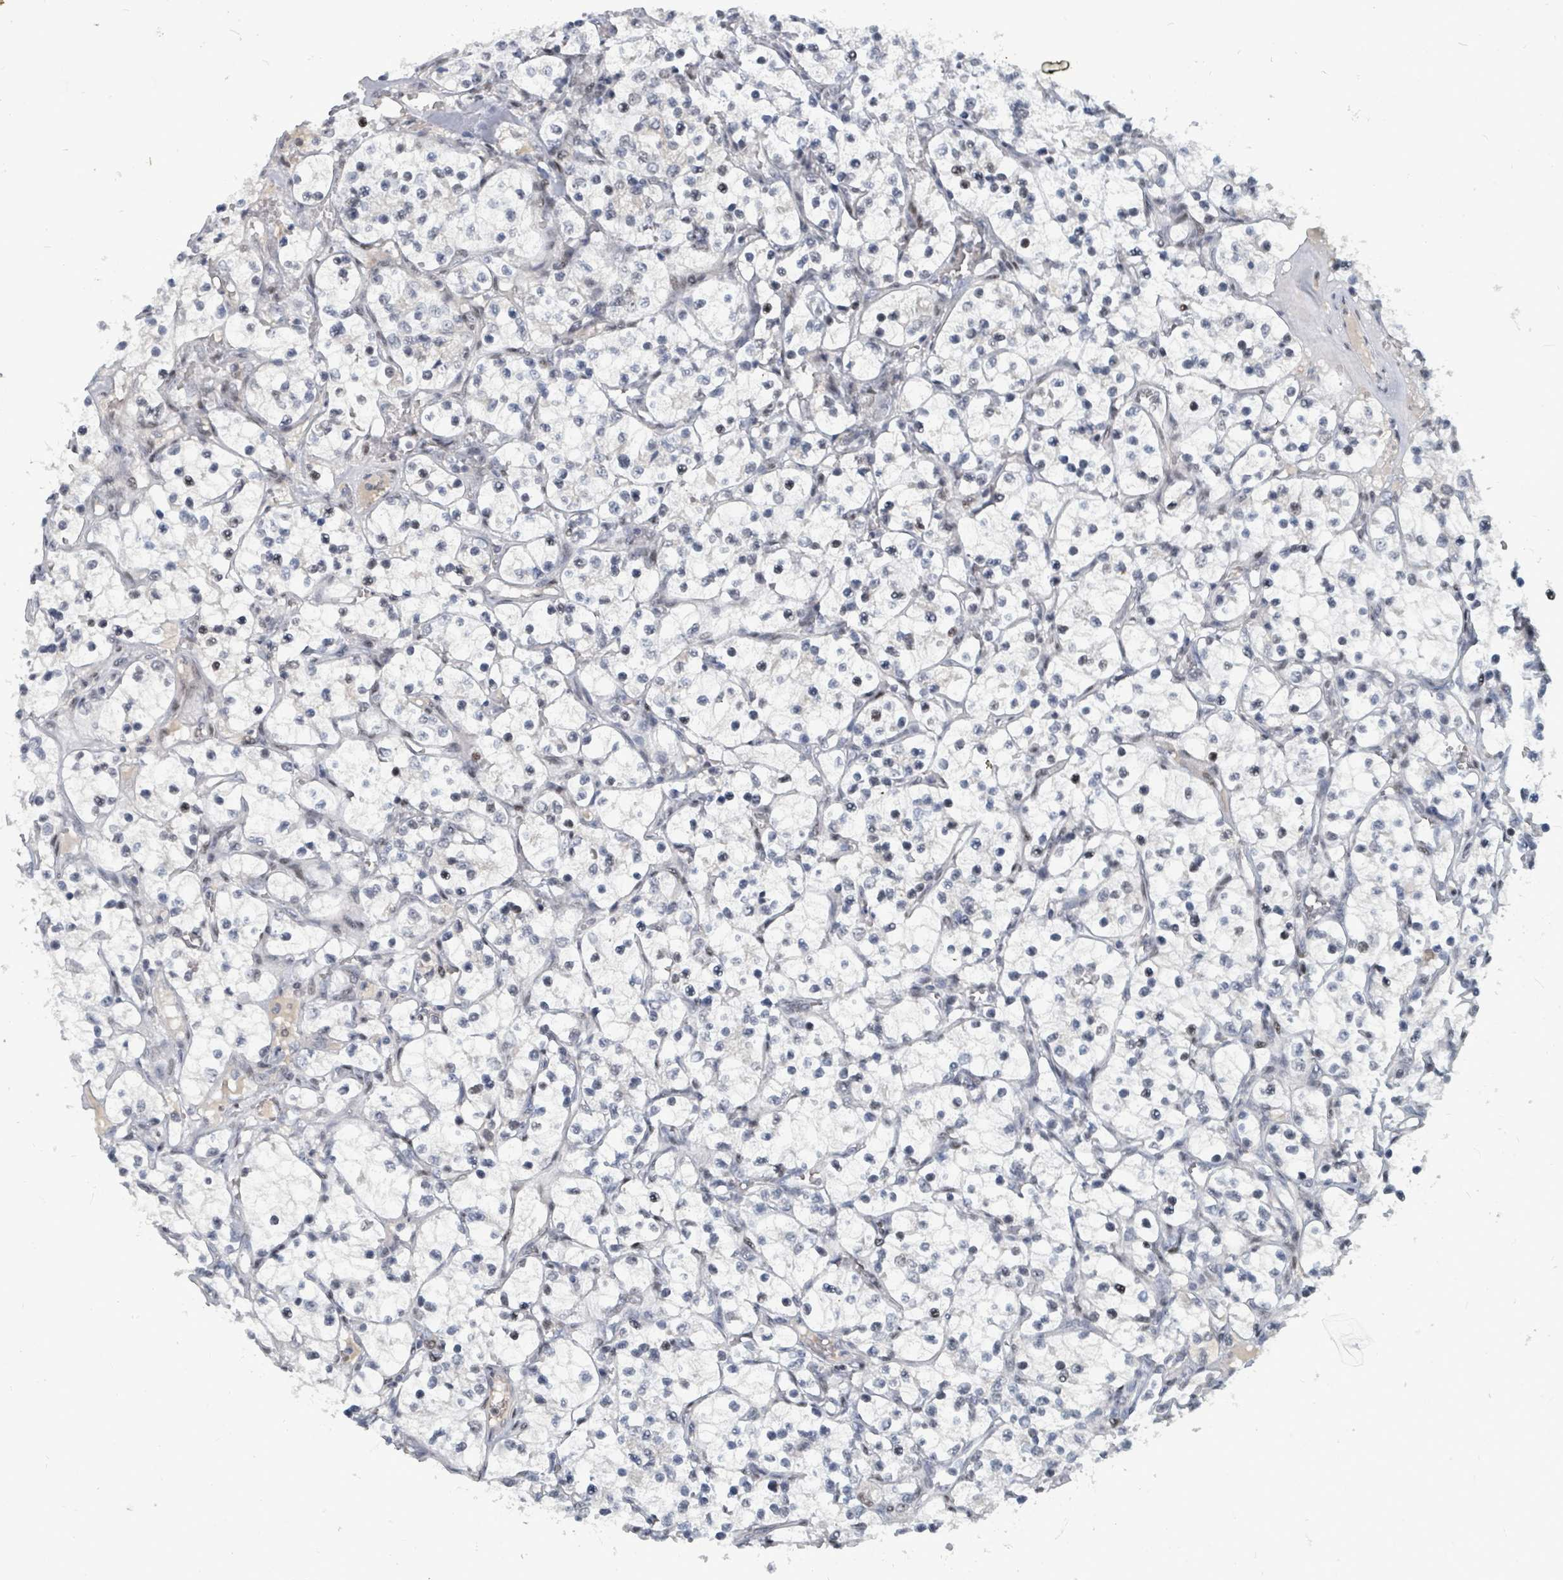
{"staining": {"intensity": "negative", "quantity": "none", "location": "none"}, "tissue": "renal cancer", "cell_type": "Tumor cells", "image_type": "cancer", "snomed": [{"axis": "morphology", "description": "Adenocarcinoma, NOS"}, {"axis": "topography", "description": "Kidney"}], "caption": "Protein analysis of renal cancer reveals no significant positivity in tumor cells.", "gene": "UCK1", "patient": {"sex": "female", "age": 69}}